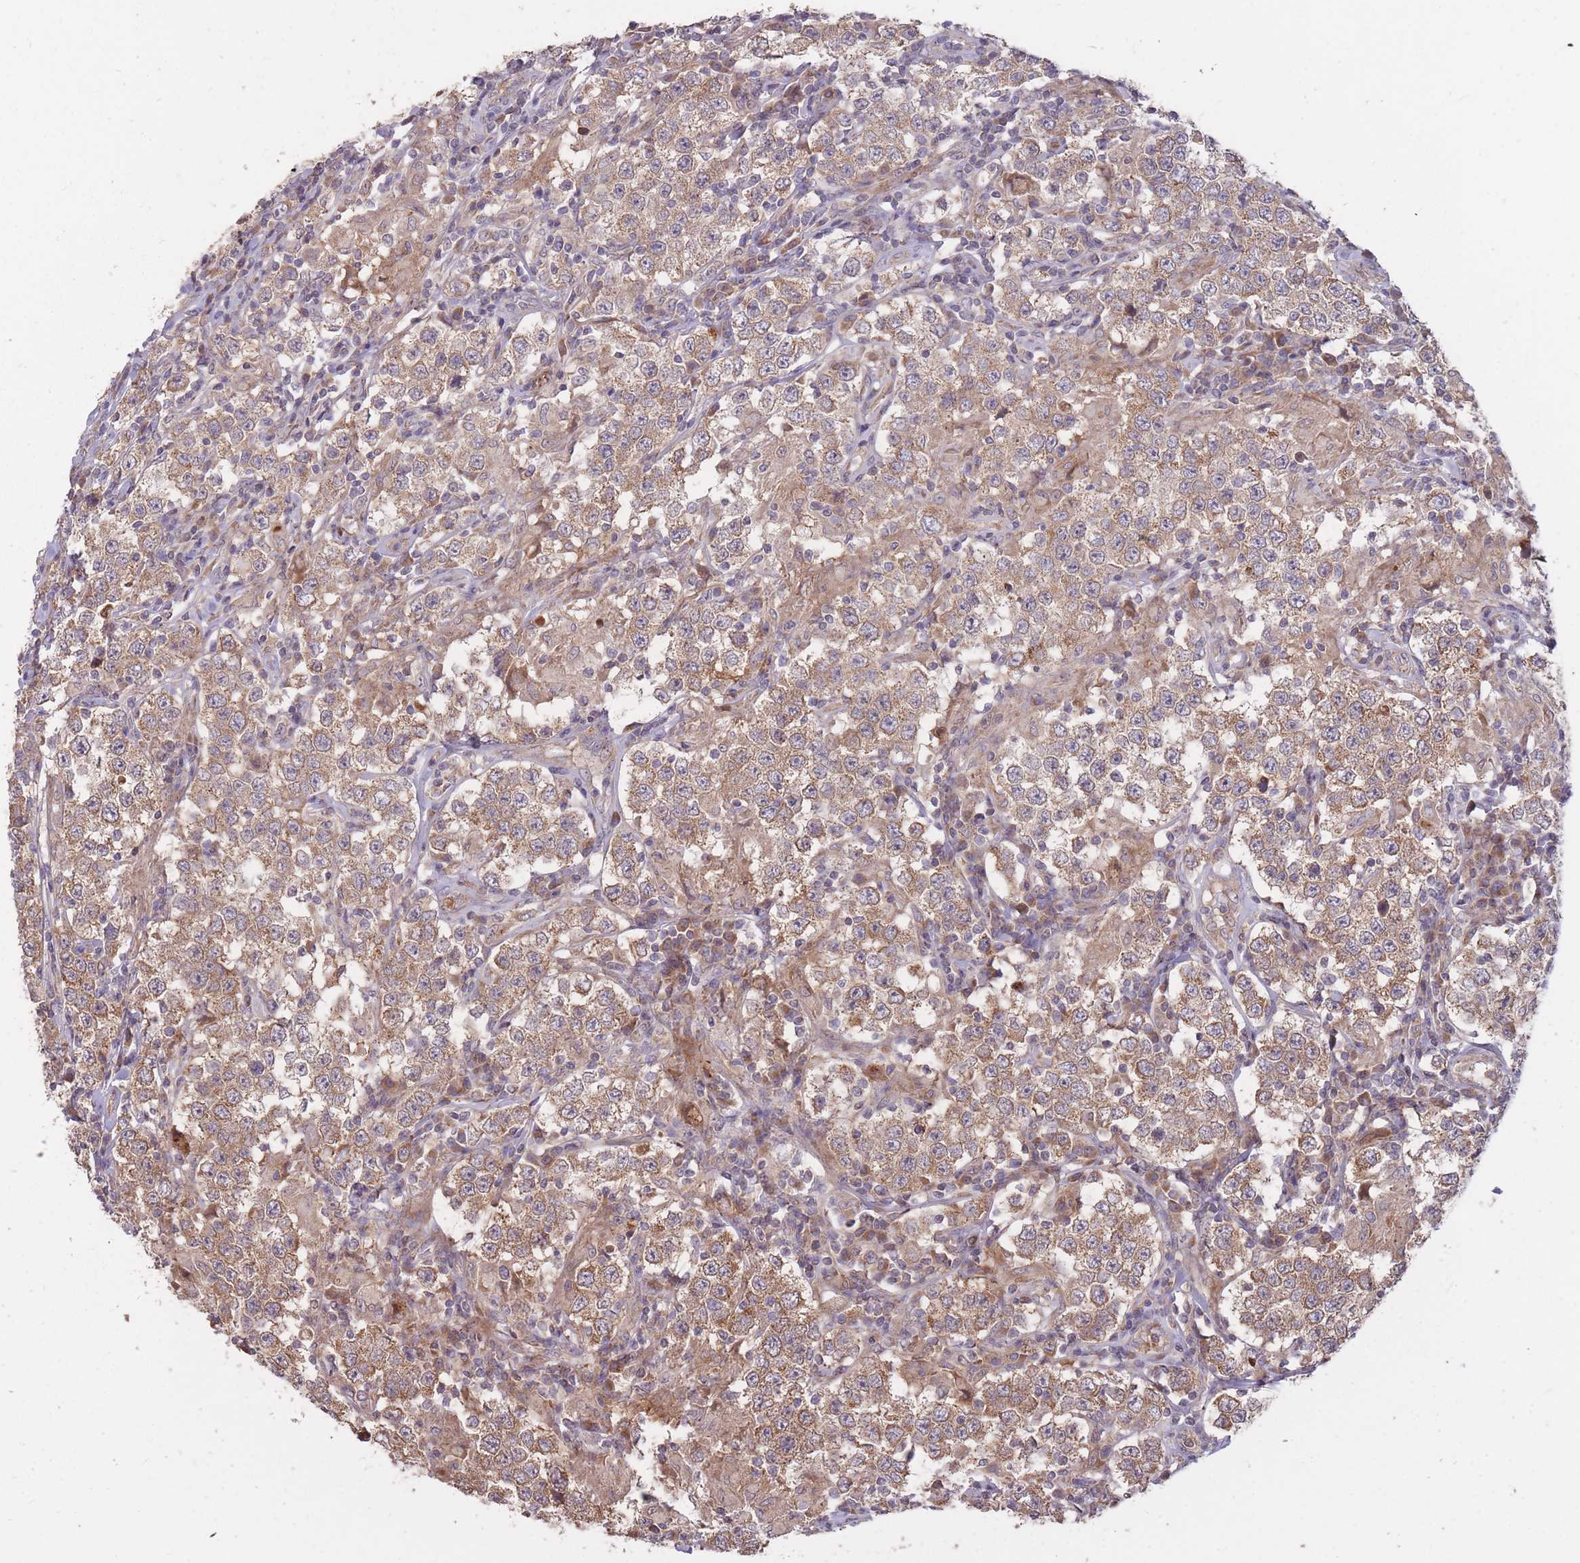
{"staining": {"intensity": "moderate", "quantity": ">75%", "location": "cytoplasmic/membranous"}, "tissue": "testis cancer", "cell_type": "Tumor cells", "image_type": "cancer", "snomed": [{"axis": "morphology", "description": "Seminoma, NOS"}, {"axis": "morphology", "description": "Carcinoma, Embryonal, NOS"}, {"axis": "topography", "description": "Testis"}], "caption": "Testis embryonal carcinoma stained with a brown dye displays moderate cytoplasmic/membranous positive expression in approximately >75% of tumor cells.", "gene": "IGF2BP2", "patient": {"sex": "male", "age": 41}}